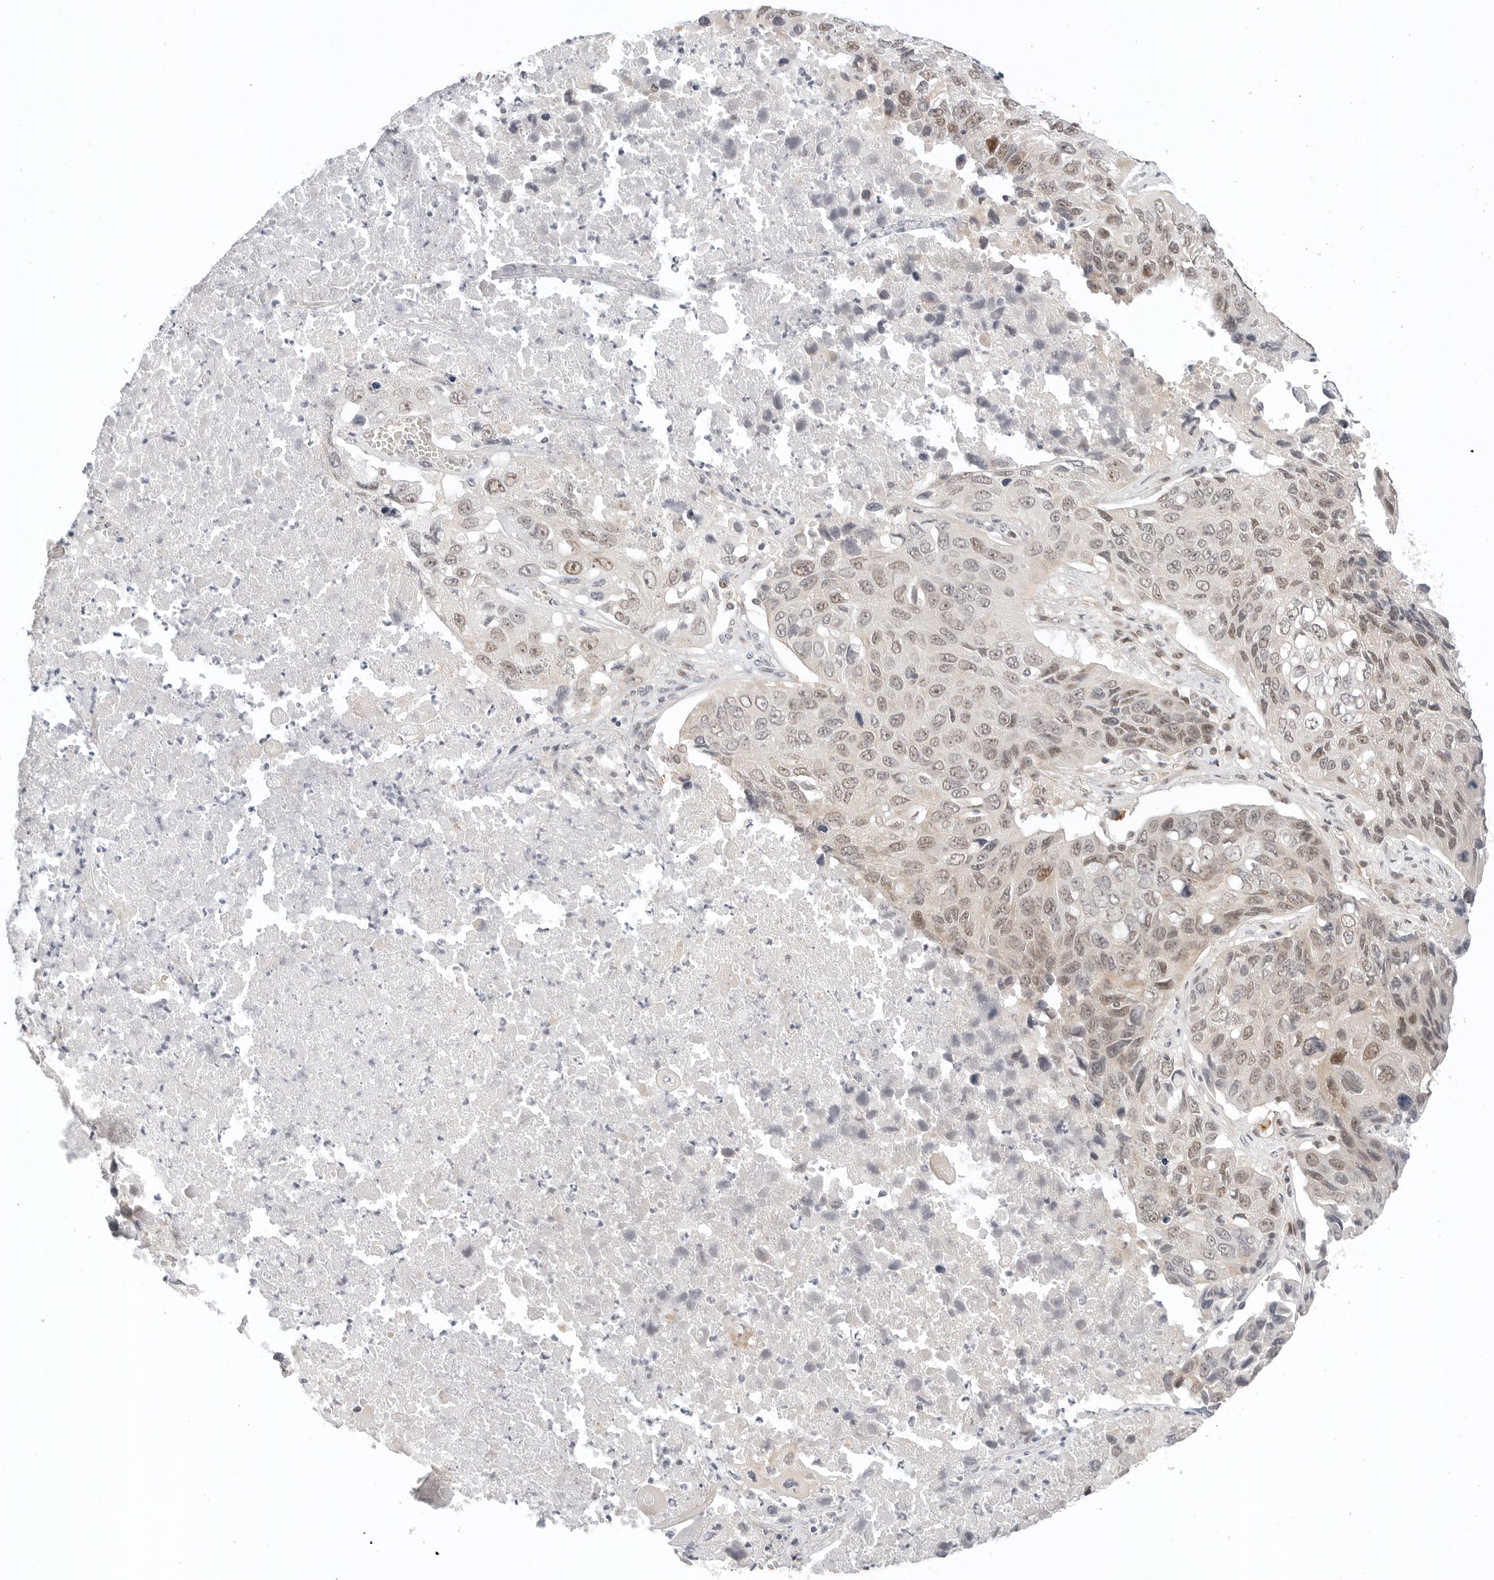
{"staining": {"intensity": "weak", "quantity": ">75%", "location": "nuclear"}, "tissue": "lung cancer", "cell_type": "Tumor cells", "image_type": "cancer", "snomed": [{"axis": "morphology", "description": "Squamous cell carcinoma, NOS"}, {"axis": "topography", "description": "Lung"}], "caption": "A micrograph showing weak nuclear staining in approximately >75% of tumor cells in squamous cell carcinoma (lung), as visualized by brown immunohistochemical staining.", "gene": "TSEN2", "patient": {"sex": "male", "age": 61}}